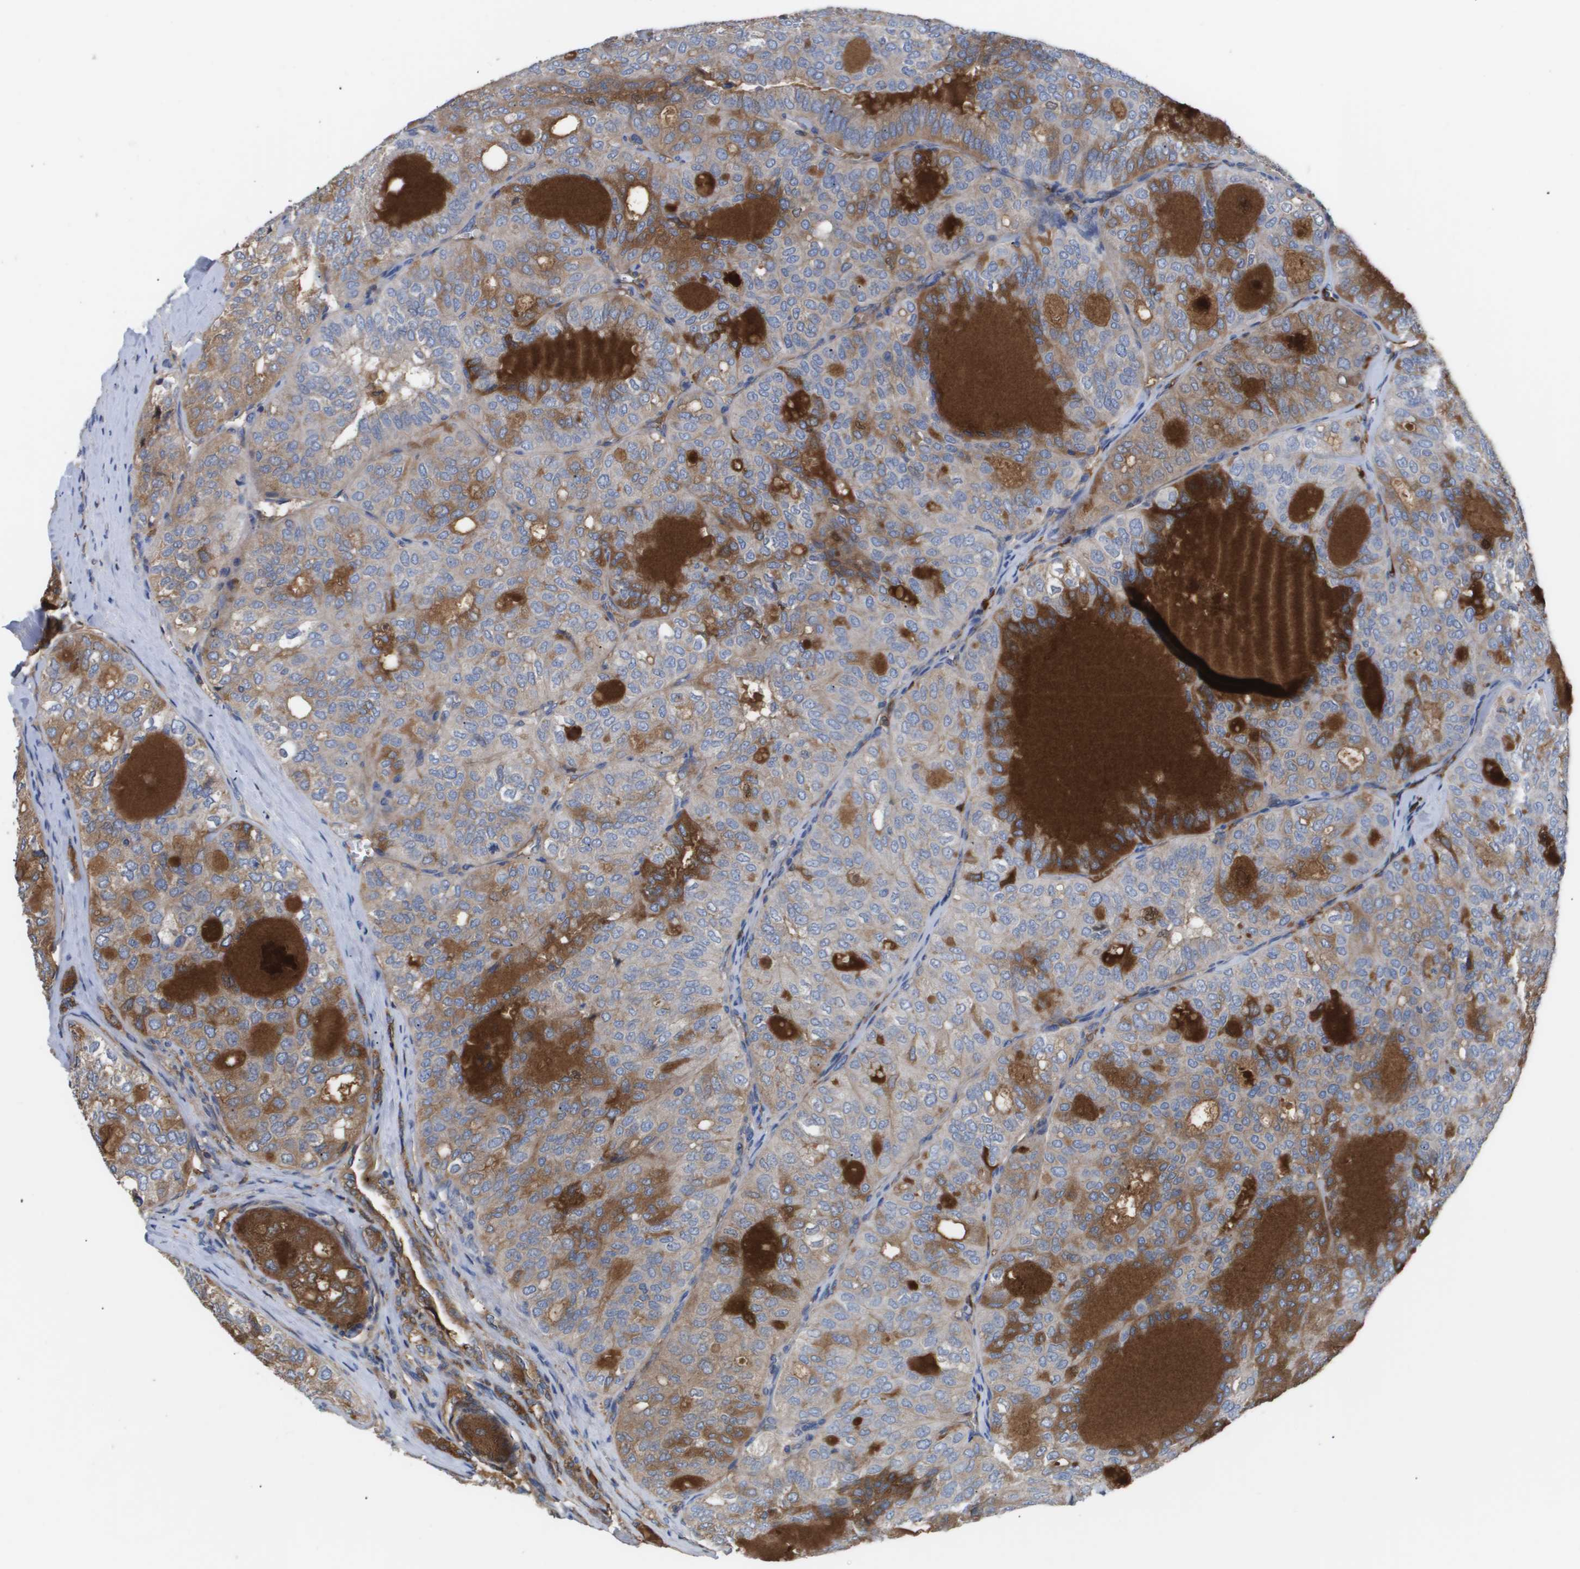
{"staining": {"intensity": "moderate", "quantity": ">75%", "location": "cytoplasmic/membranous"}, "tissue": "thyroid cancer", "cell_type": "Tumor cells", "image_type": "cancer", "snomed": [{"axis": "morphology", "description": "Follicular adenoma carcinoma, NOS"}, {"axis": "topography", "description": "Thyroid gland"}], "caption": "Human thyroid cancer (follicular adenoma carcinoma) stained with a brown dye reveals moderate cytoplasmic/membranous positive positivity in approximately >75% of tumor cells.", "gene": "SERPINA6", "patient": {"sex": "male", "age": 75}}